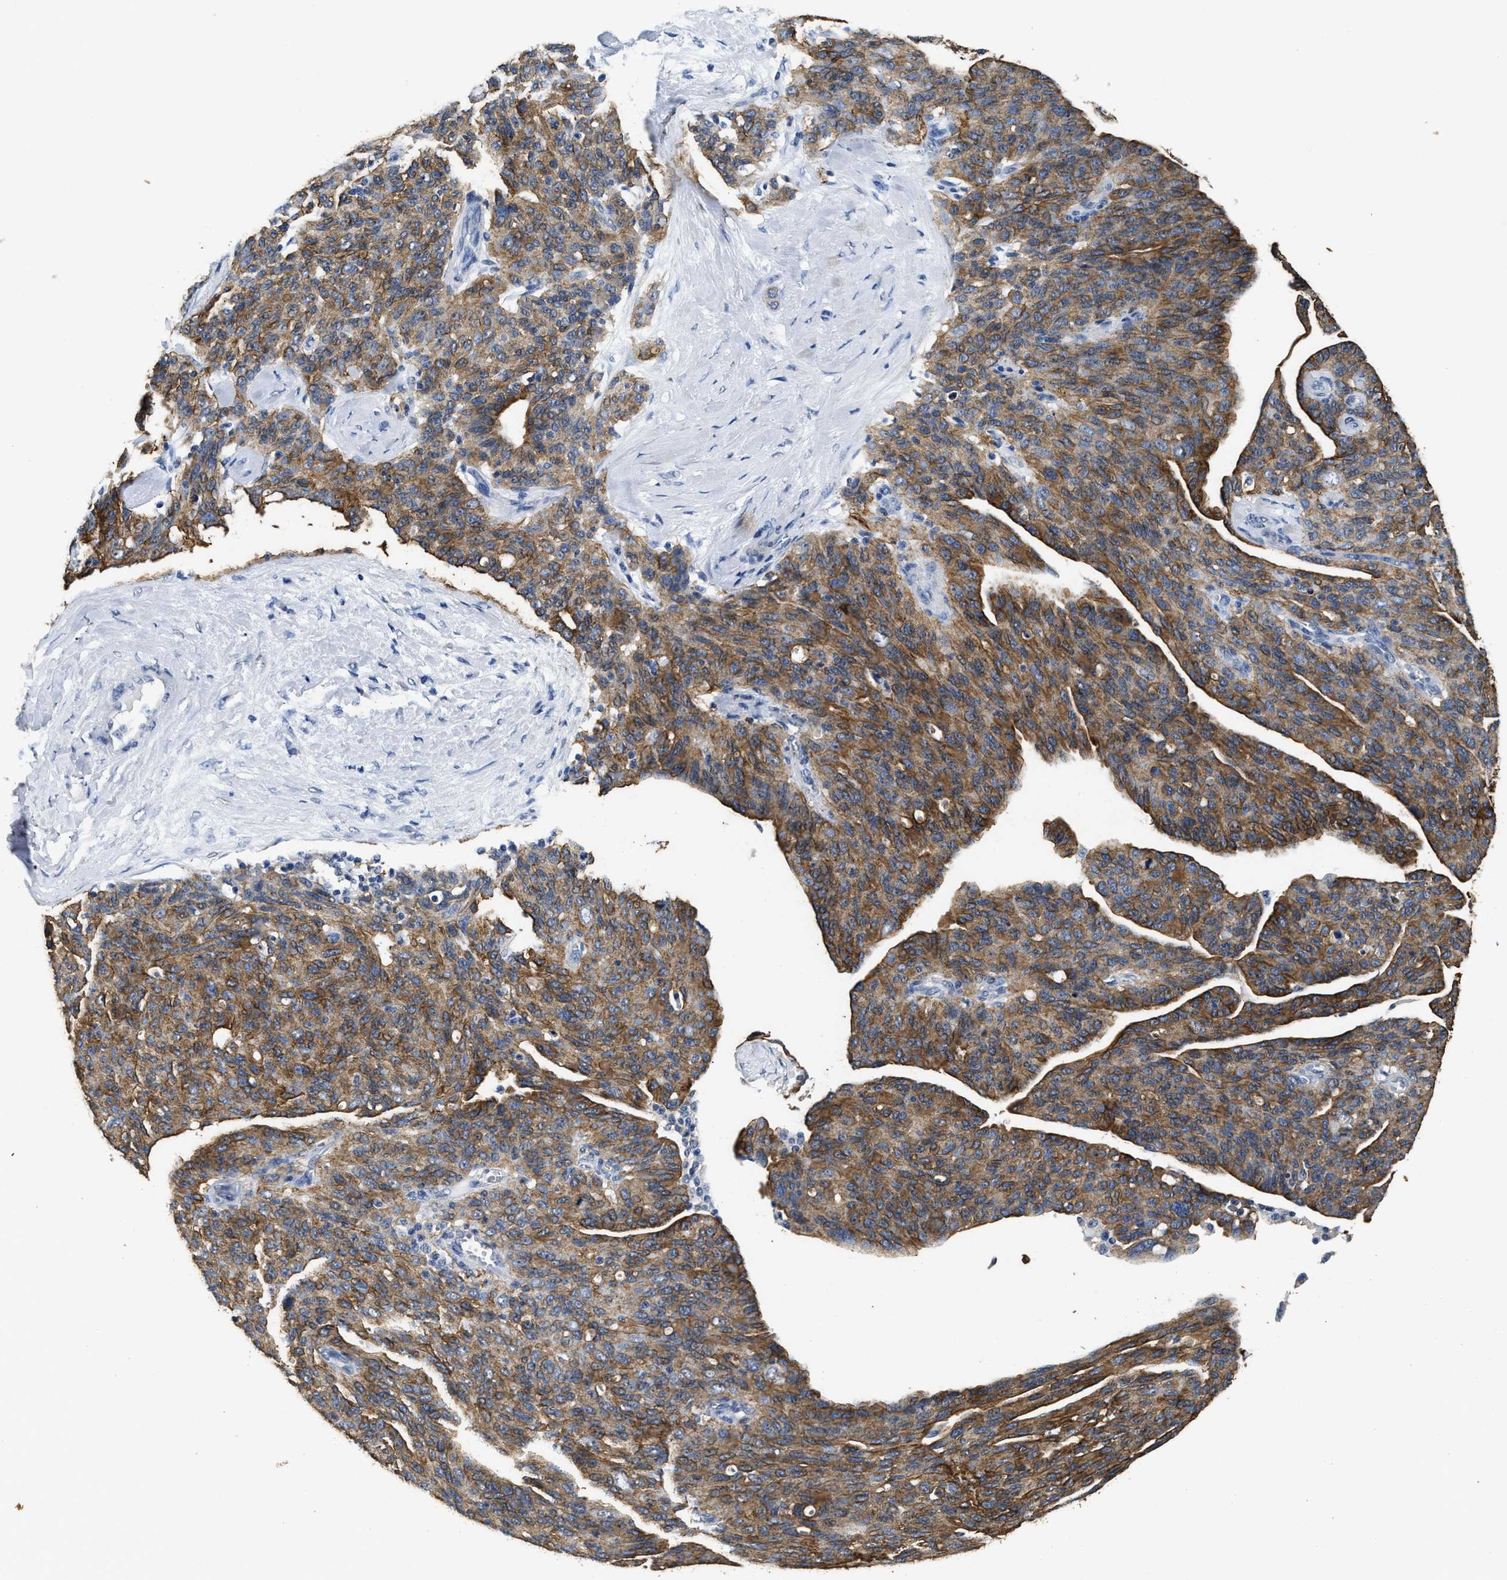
{"staining": {"intensity": "moderate", "quantity": ">75%", "location": "cytoplasmic/membranous"}, "tissue": "ovarian cancer", "cell_type": "Tumor cells", "image_type": "cancer", "snomed": [{"axis": "morphology", "description": "Carcinoma, endometroid"}, {"axis": "topography", "description": "Ovary"}], "caption": "Endometroid carcinoma (ovarian) stained with a protein marker shows moderate staining in tumor cells.", "gene": "CTNNA1", "patient": {"sex": "female", "age": 60}}